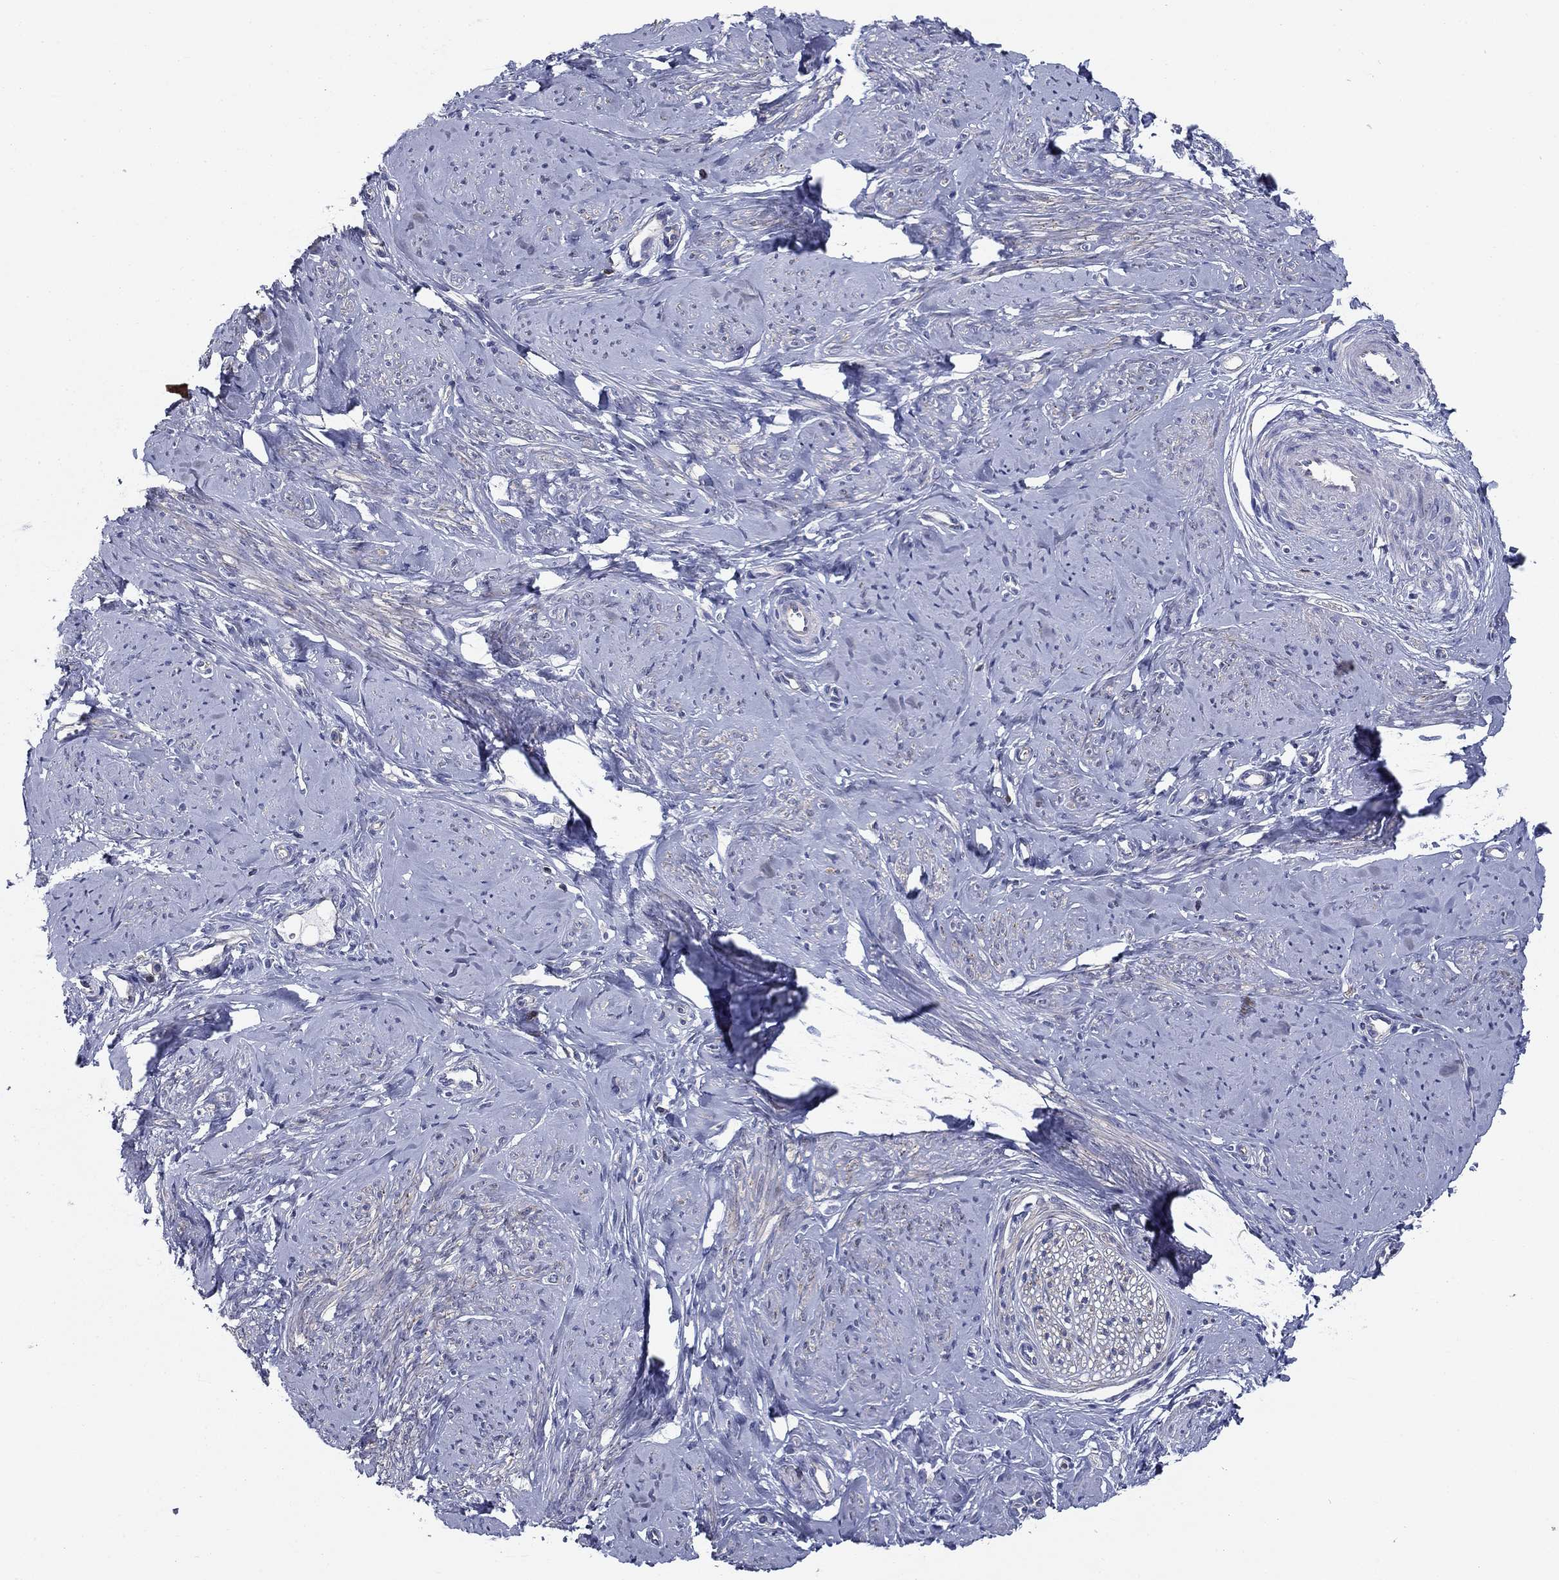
{"staining": {"intensity": "weak", "quantity": "<25%", "location": "cytoplasmic/membranous"}, "tissue": "smooth muscle", "cell_type": "Smooth muscle cells", "image_type": "normal", "snomed": [{"axis": "morphology", "description": "Normal tissue, NOS"}, {"axis": "topography", "description": "Smooth muscle"}], "caption": "This is a image of immunohistochemistry (IHC) staining of unremarkable smooth muscle, which shows no staining in smooth muscle cells.", "gene": "SIT1", "patient": {"sex": "female", "age": 48}}